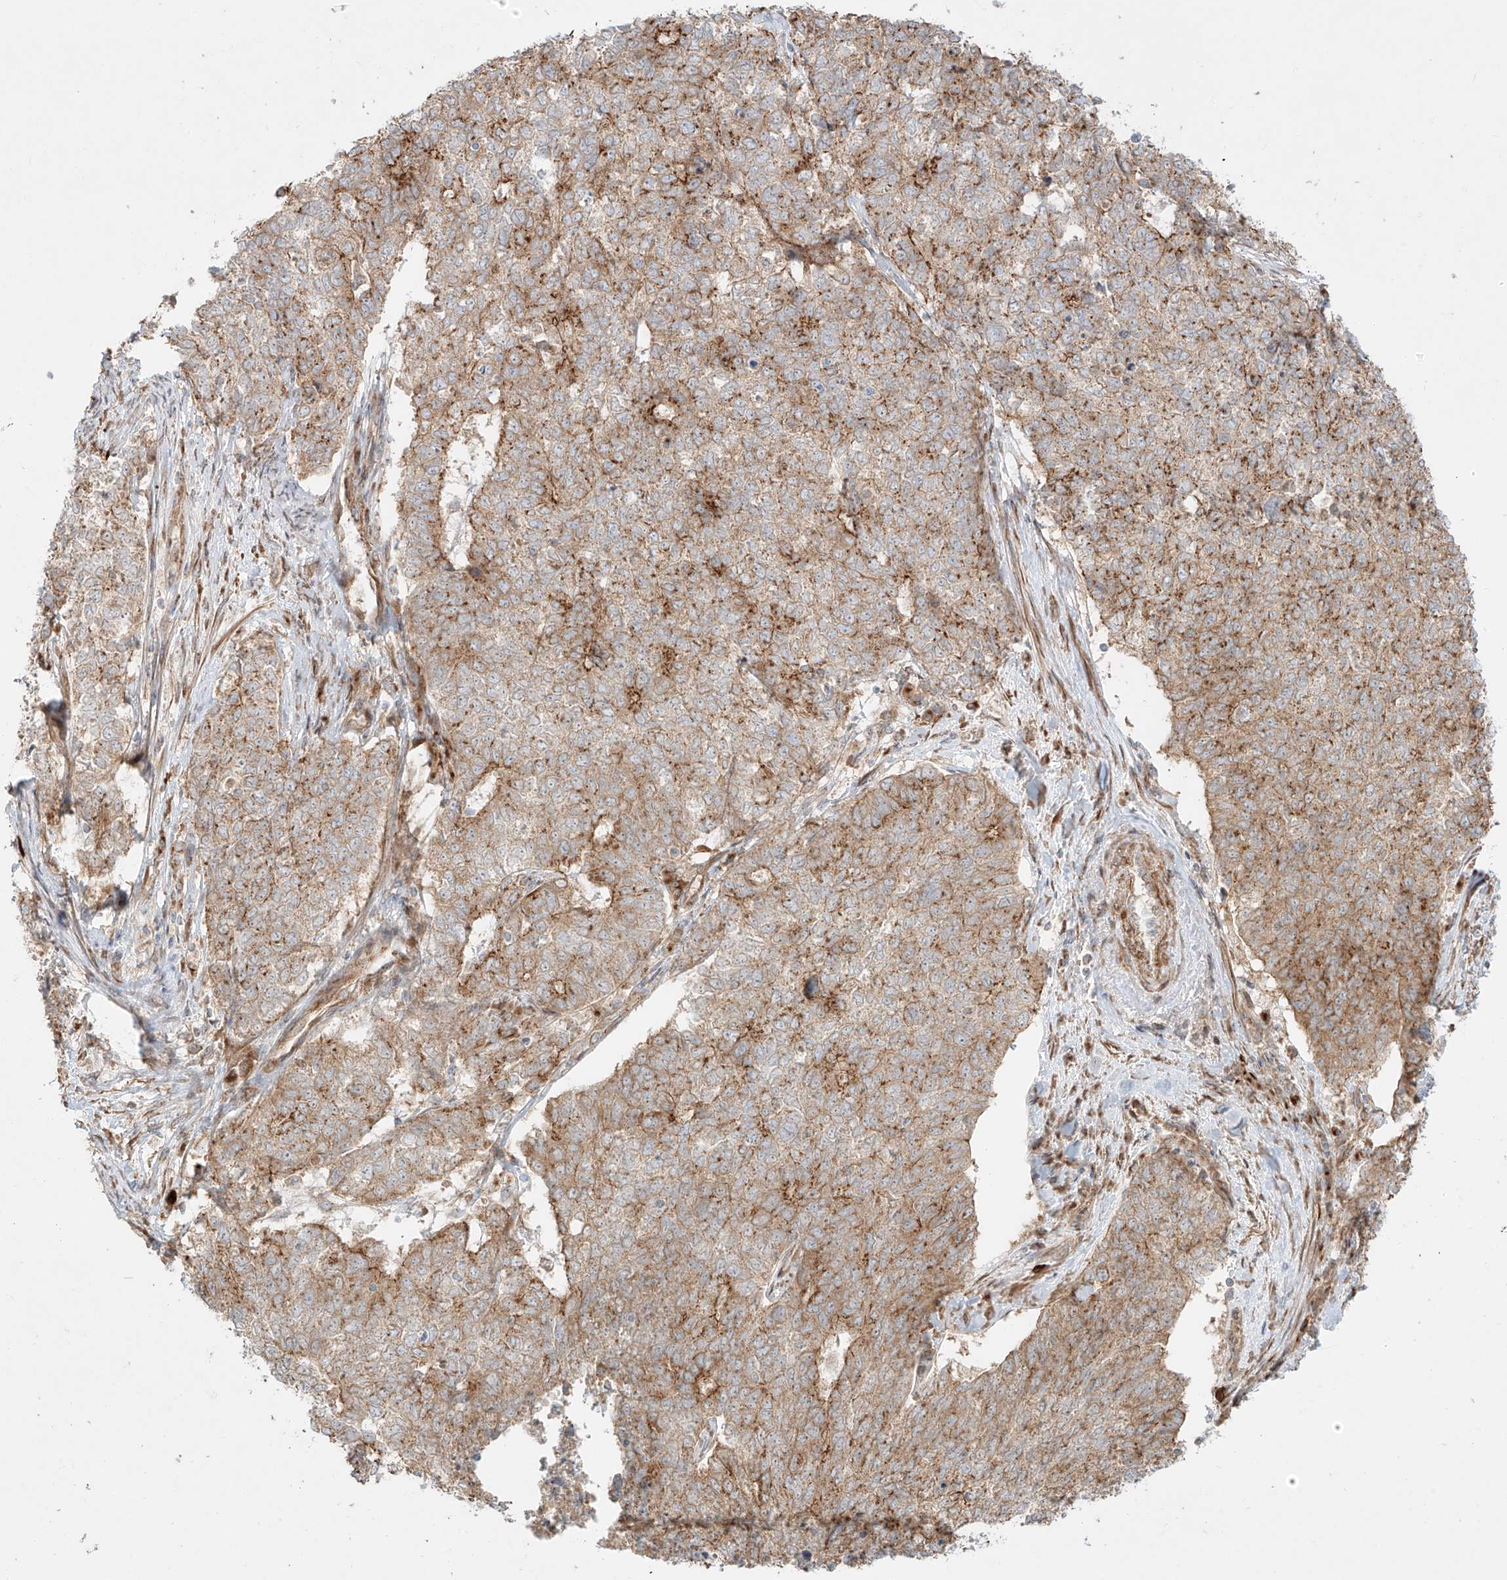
{"staining": {"intensity": "moderate", "quantity": ">75%", "location": "cytoplasmic/membranous"}, "tissue": "cervical cancer", "cell_type": "Tumor cells", "image_type": "cancer", "snomed": [{"axis": "morphology", "description": "Squamous cell carcinoma, NOS"}, {"axis": "topography", "description": "Cervix"}], "caption": "The image reveals staining of cervical cancer, revealing moderate cytoplasmic/membranous protein expression (brown color) within tumor cells. (brown staining indicates protein expression, while blue staining denotes nuclei).", "gene": "ZNF287", "patient": {"sex": "female", "age": 63}}